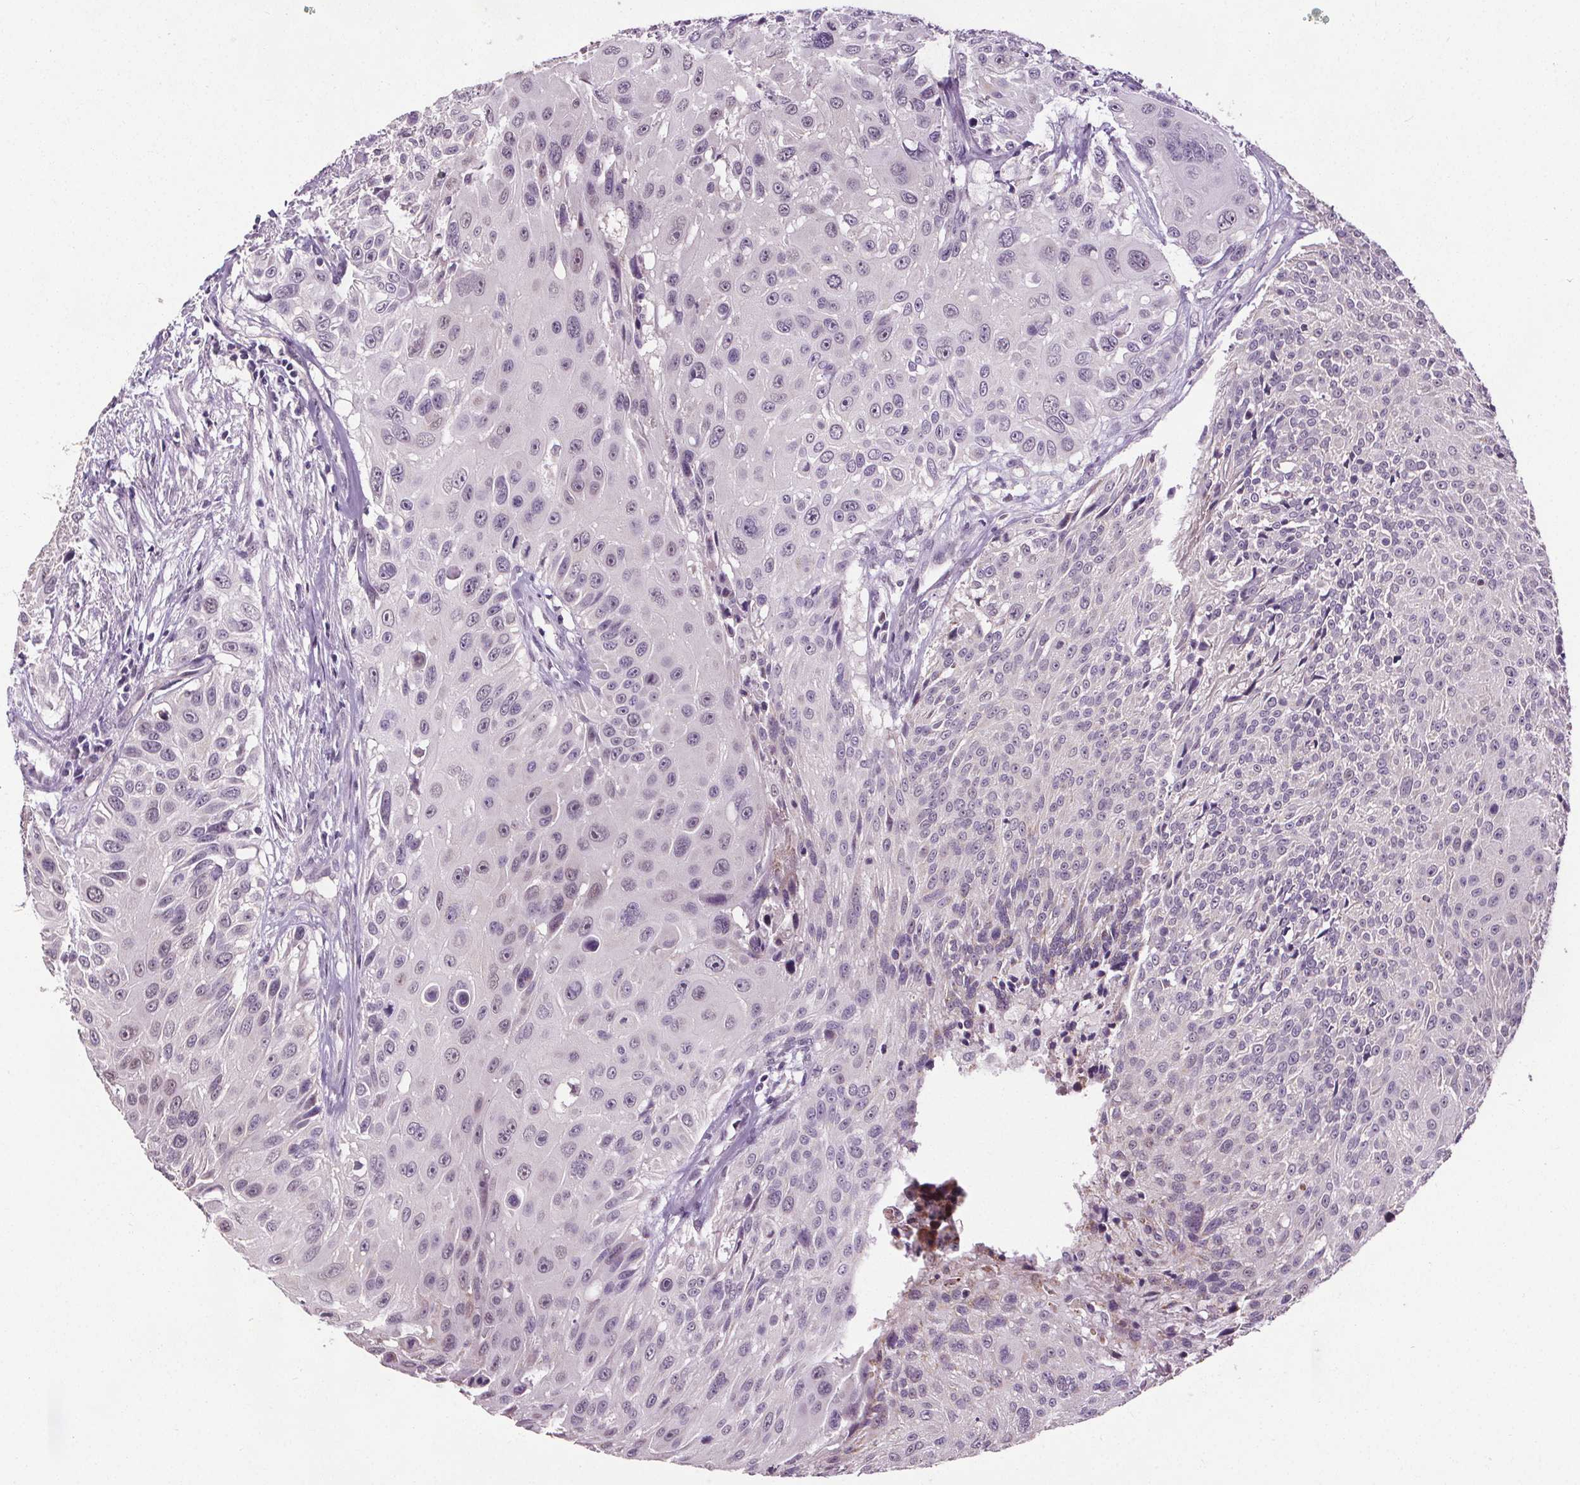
{"staining": {"intensity": "negative", "quantity": "none", "location": "none"}, "tissue": "urothelial cancer", "cell_type": "Tumor cells", "image_type": "cancer", "snomed": [{"axis": "morphology", "description": "Urothelial carcinoma, NOS"}, {"axis": "topography", "description": "Urinary bladder"}], "caption": "Immunohistochemistry (IHC) photomicrograph of transitional cell carcinoma stained for a protein (brown), which demonstrates no staining in tumor cells.", "gene": "SLC2A9", "patient": {"sex": "male", "age": 55}}